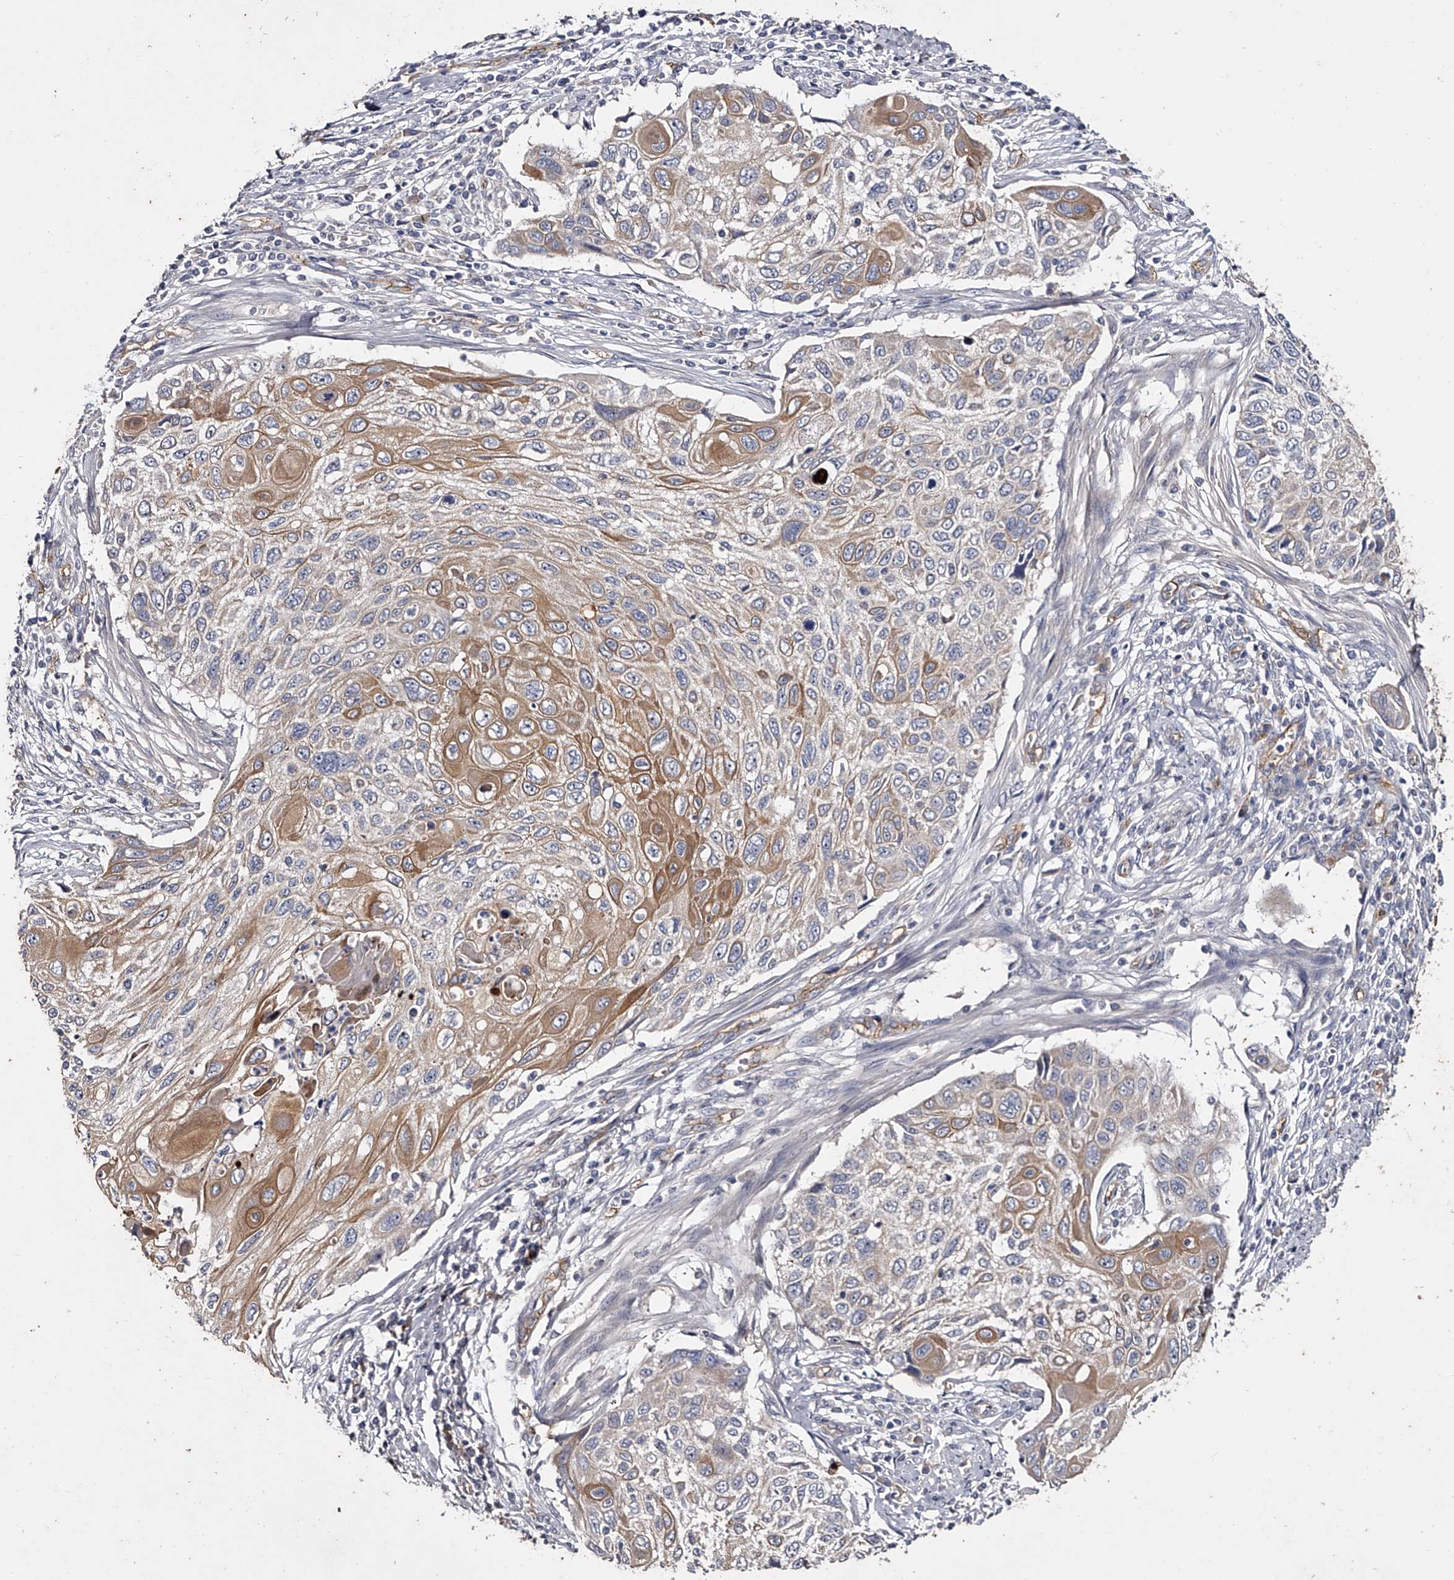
{"staining": {"intensity": "moderate", "quantity": "25%-75%", "location": "cytoplasmic/membranous"}, "tissue": "cervical cancer", "cell_type": "Tumor cells", "image_type": "cancer", "snomed": [{"axis": "morphology", "description": "Squamous cell carcinoma, NOS"}, {"axis": "topography", "description": "Cervix"}], "caption": "Tumor cells reveal medium levels of moderate cytoplasmic/membranous expression in approximately 25%-75% of cells in human cervical squamous cell carcinoma. Immunohistochemistry (ihc) stains the protein of interest in brown and the nuclei are stained blue.", "gene": "MDN1", "patient": {"sex": "female", "age": 70}}